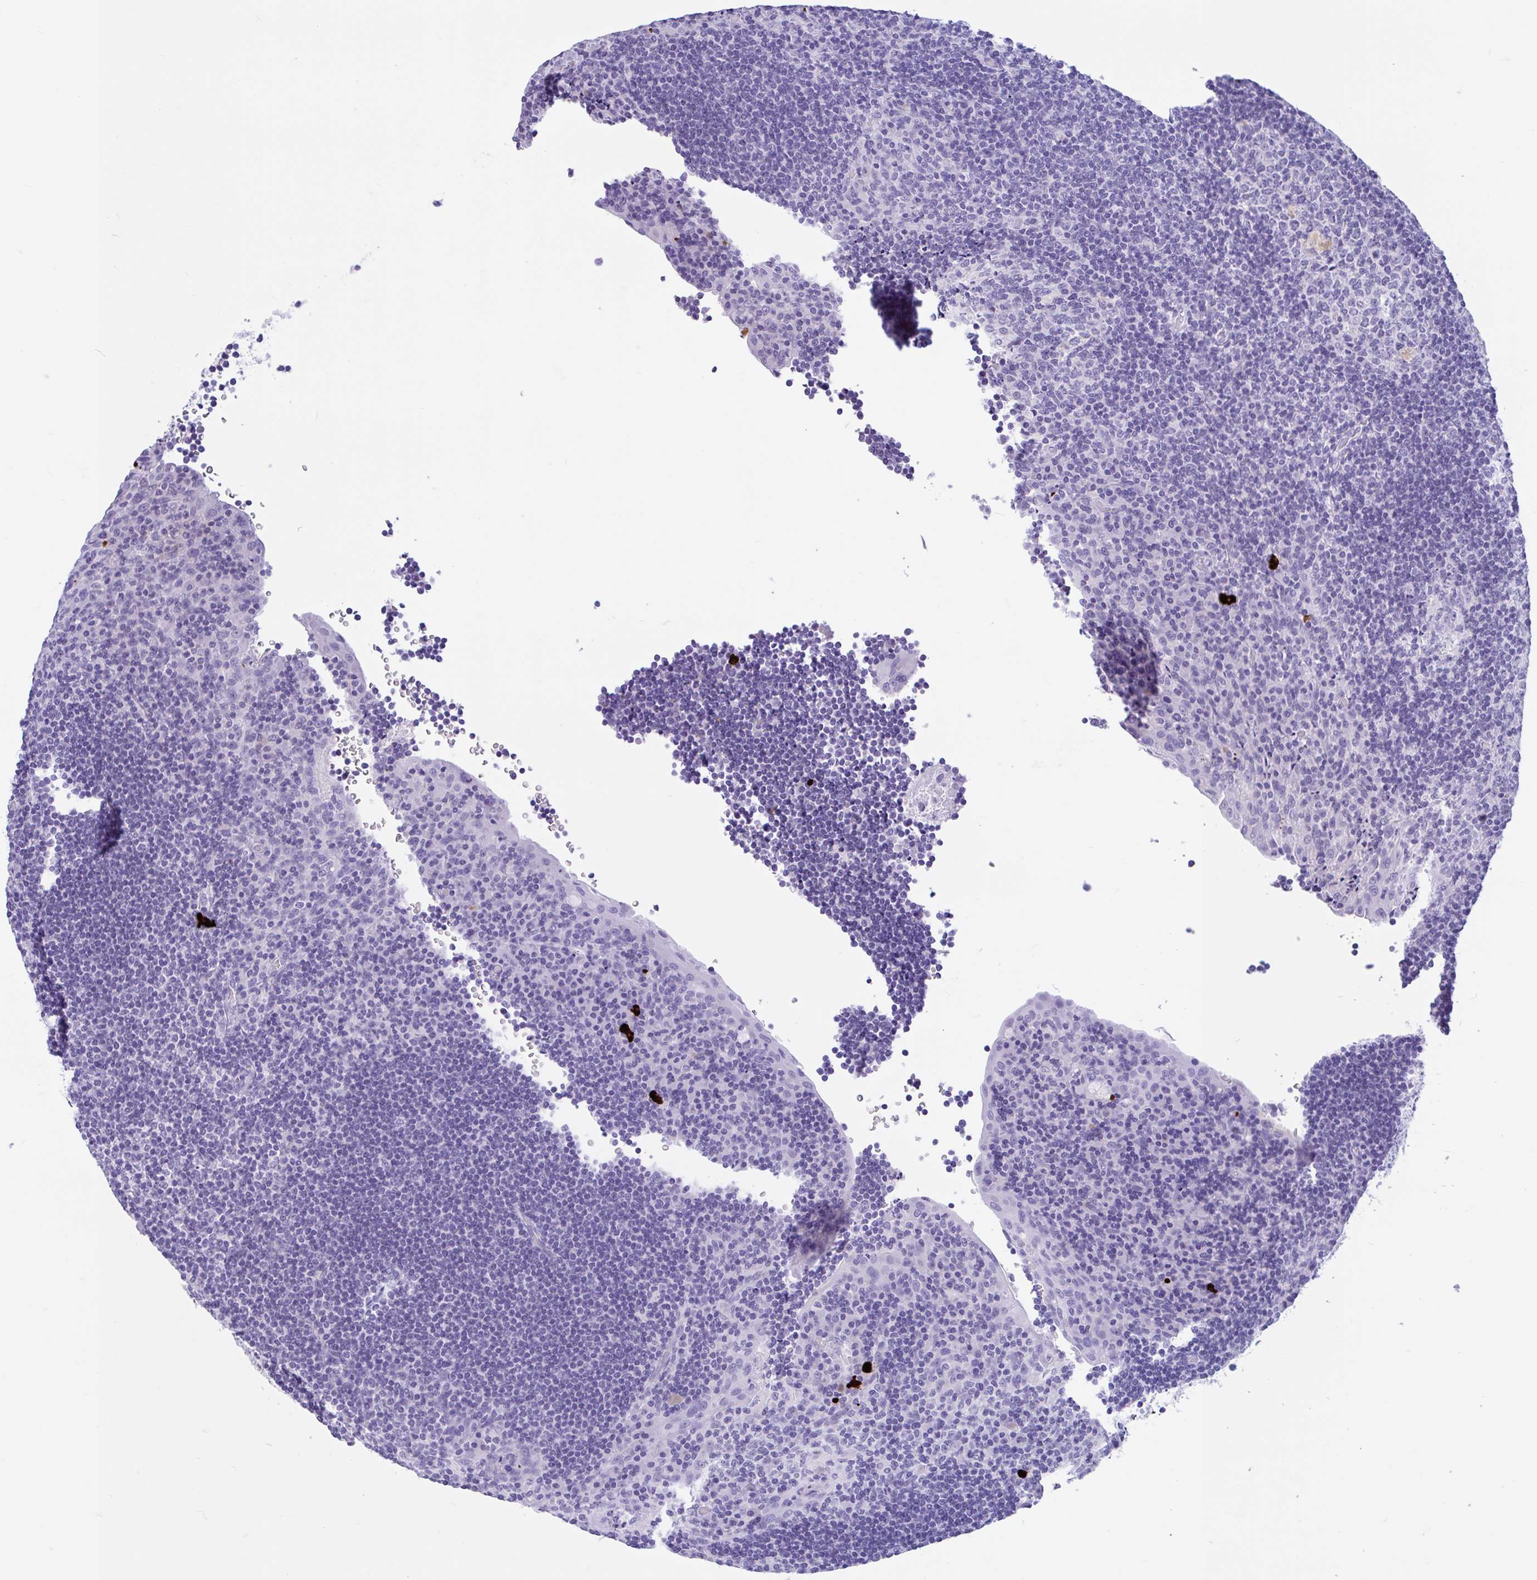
{"staining": {"intensity": "negative", "quantity": "none", "location": "none"}, "tissue": "tonsil", "cell_type": "Germinal center cells", "image_type": "normal", "snomed": [{"axis": "morphology", "description": "Normal tissue, NOS"}, {"axis": "topography", "description": "Tonsil"}], "caption": "Image shows no significant protein expression in germinal center cells of benign tonsil. Brightfield microscopy of immunohistochemistry stained with DAB (3,3'-diaminobenzidine) (brown) and hematoxylin (blue), captured at high magnification.", "gene": "ZNF319", "patient": {"sex": "male", "age": 17}}